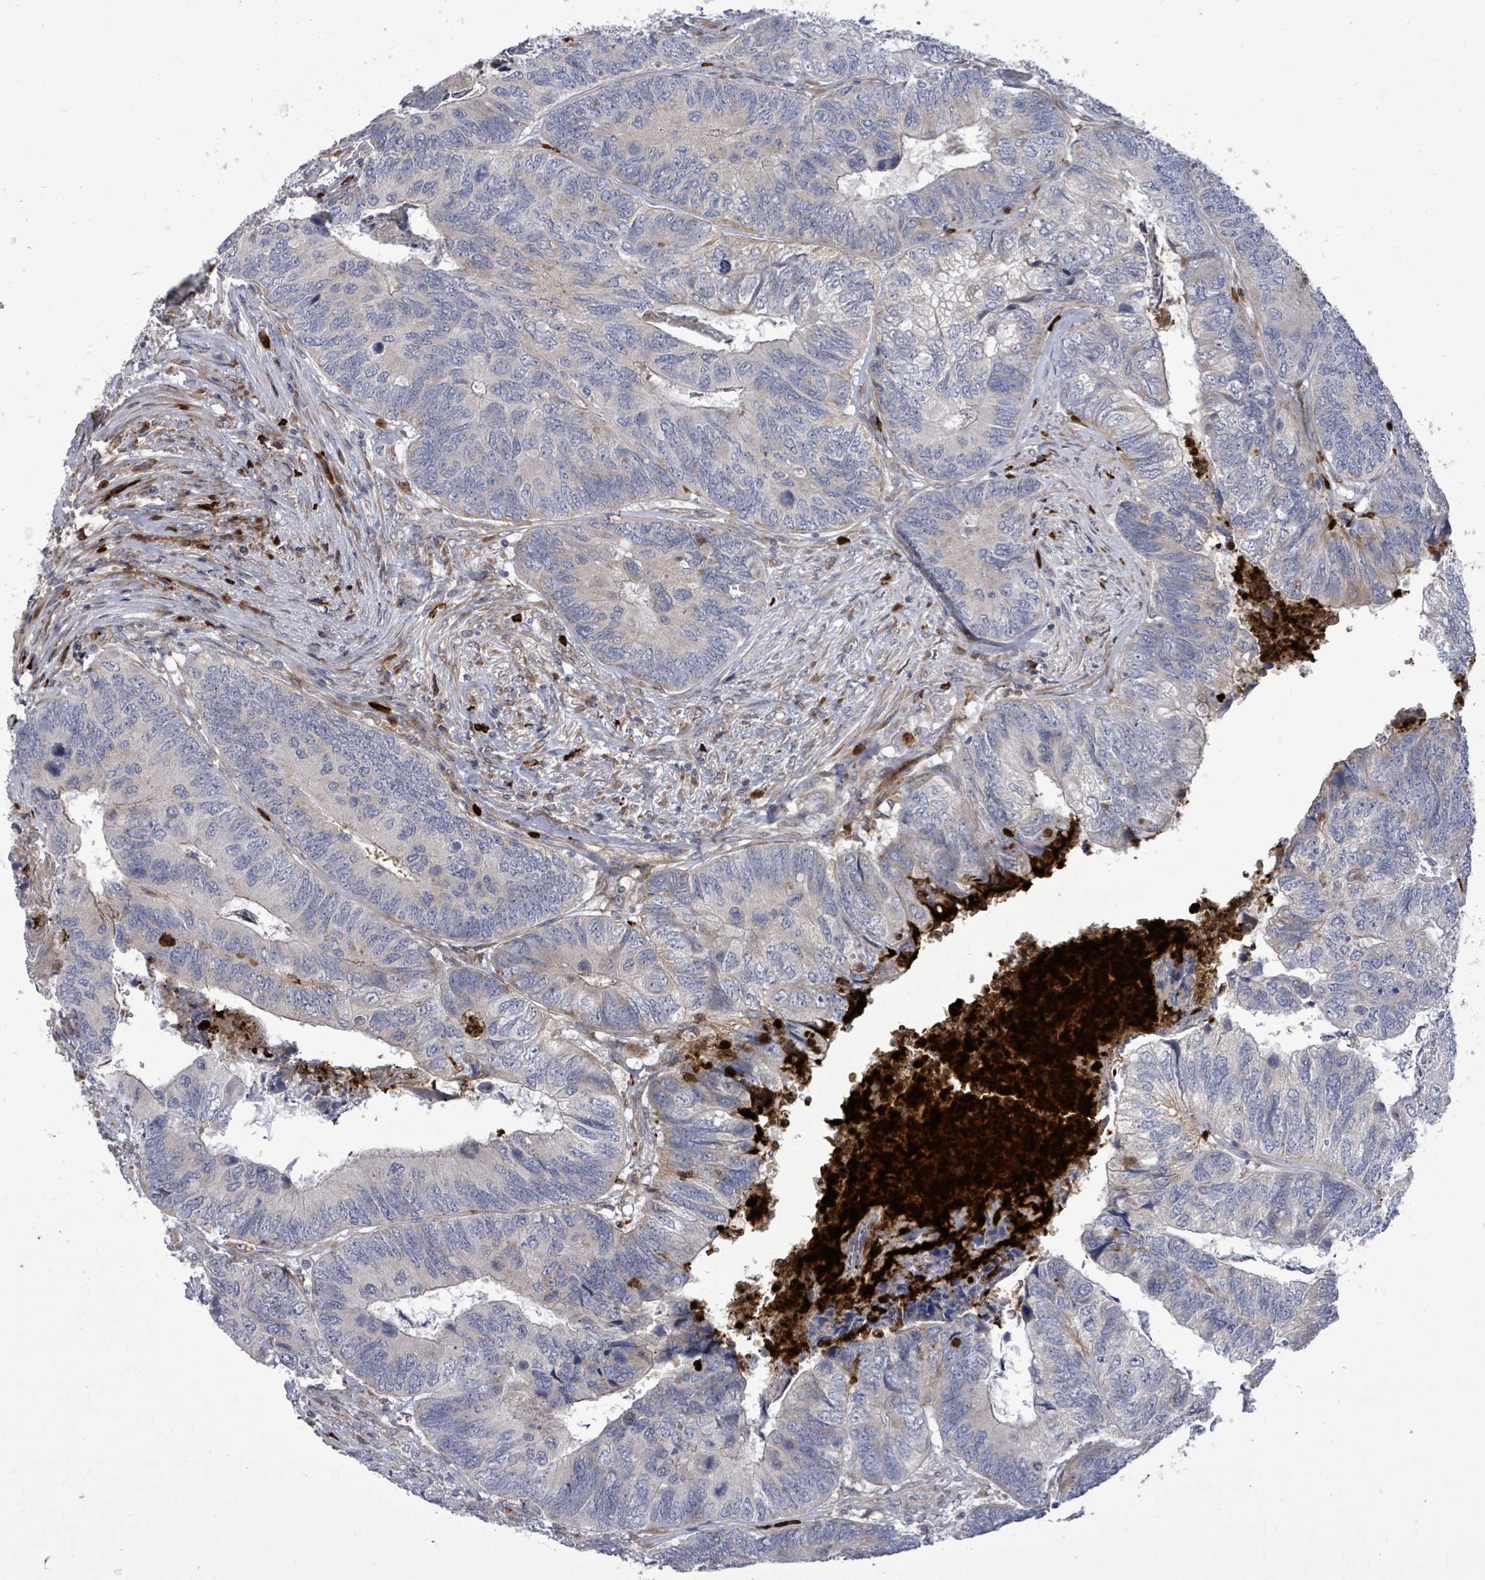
{"staining": {"intensity": "negative", "quantity": "none", "location": "none"}, "tissue": "colorectal cancer", "cell_type": "Tumor cells", "image_type": "cancer", "snomed": [{"axis": "morphology", "description": "Adenocarcinoma, NOS"}, {"axis": "topography", "description": "Colon"}], "caption": "Tumor cells show no significant protein staining in adenocarcinoma (colorectal).", "gene": "SAR1A", "patient": {"sex": "female", "age": 67}}